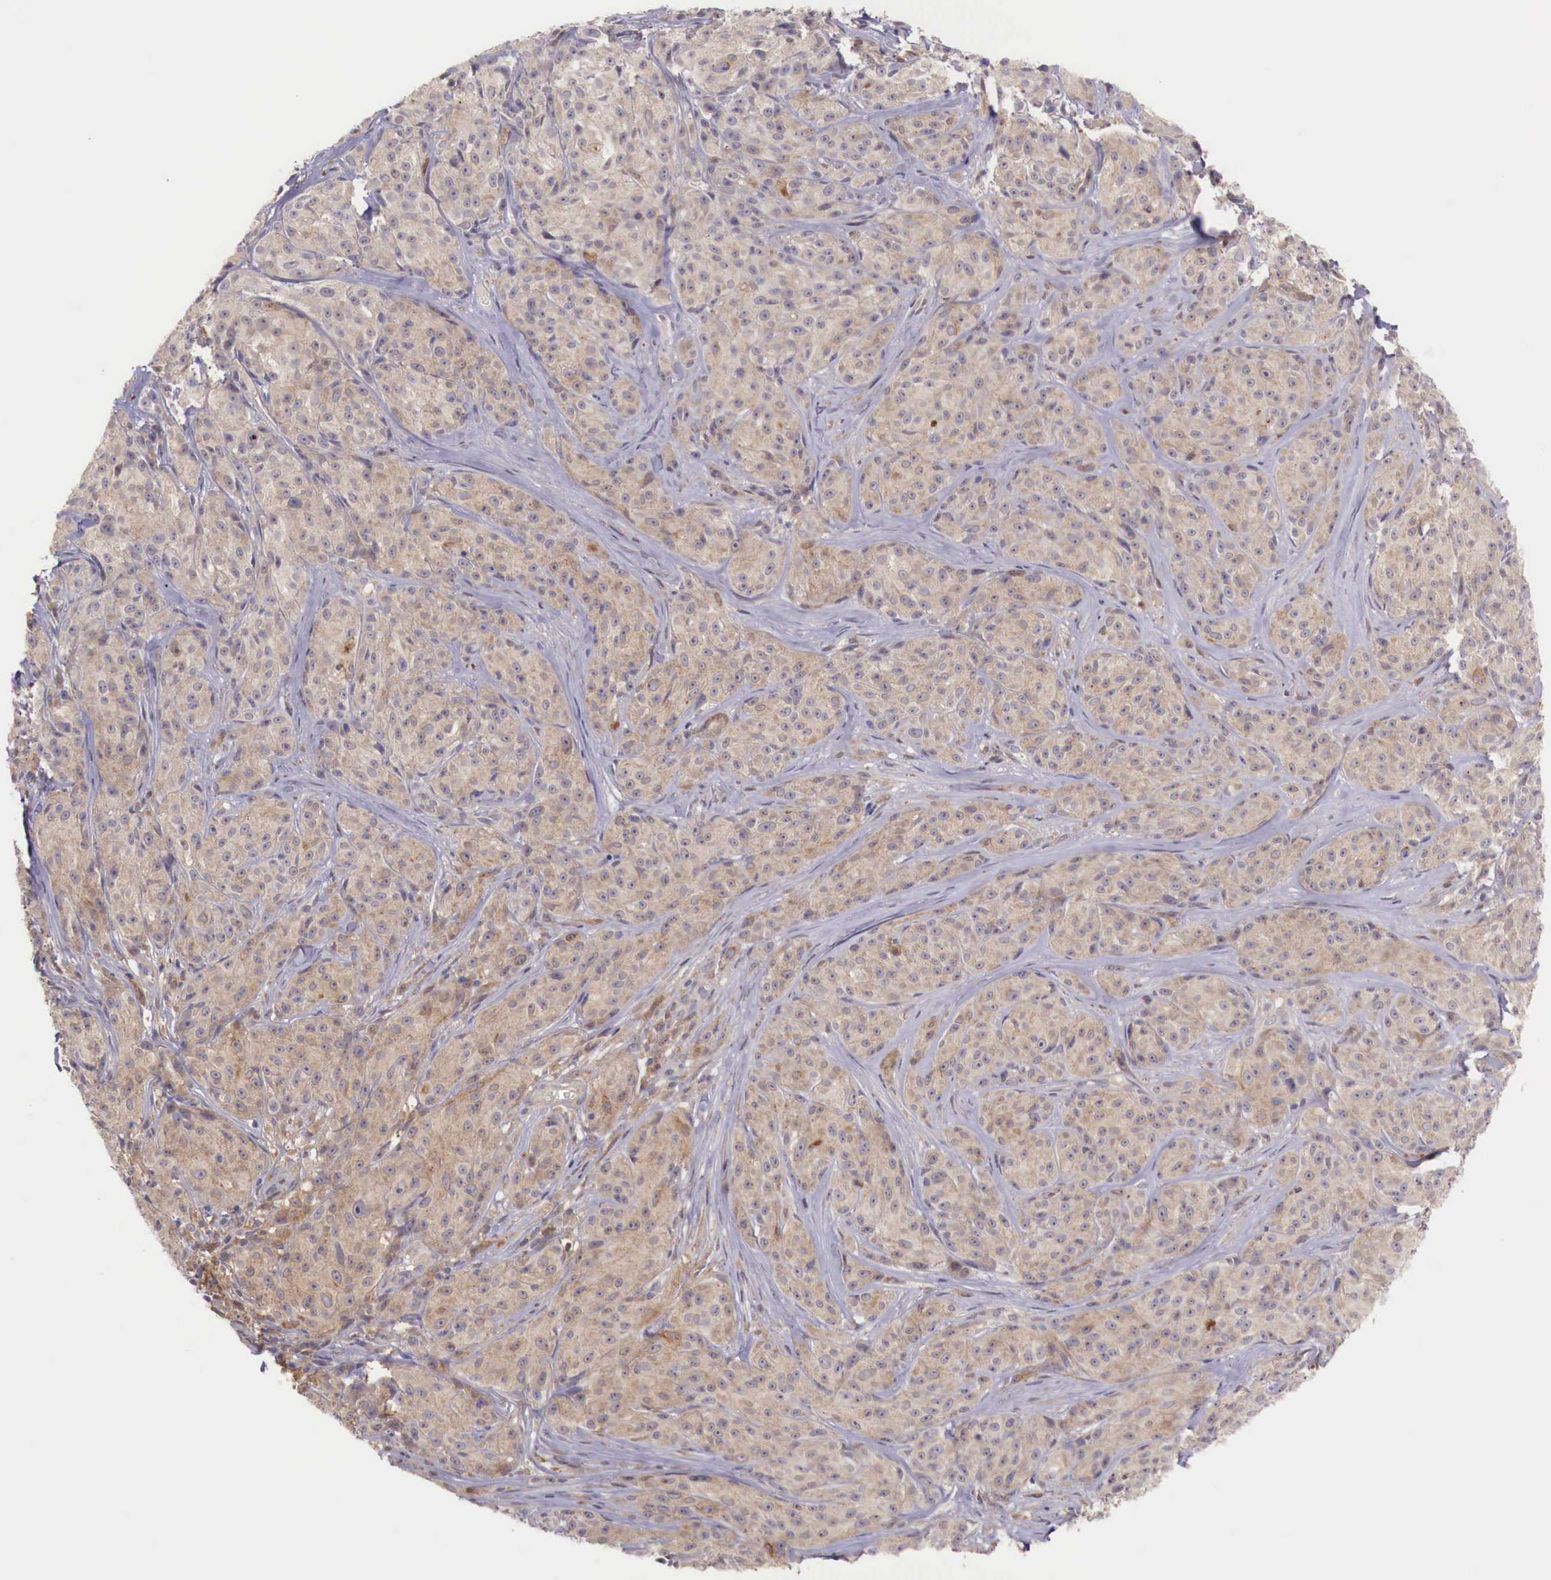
{"staining": {"intensity": "weak", "quantity": ">75%", "location": "cytoplasmic/membranous"}, "tissue": "melanoma", "cell_type": "Tumor cells", "image_type": "cancer", "snomed": [{"axis": "morphology", "description": "Malignant melanoma, NOS"}, {"axis": "topography", "description": "Skin"}], "caption": "A brown stain labels weak cytoplasmic/membranous positivity of a protein in malignant melanoma tumor cells. (Stains: DAB (3,3'-diaminobenzidine) in brown, nuclei in blue, Microscopy: brightfield microscopy at high magnification).", "gene": "GAB2", "patient": {"sex": "male", "age": 56}}